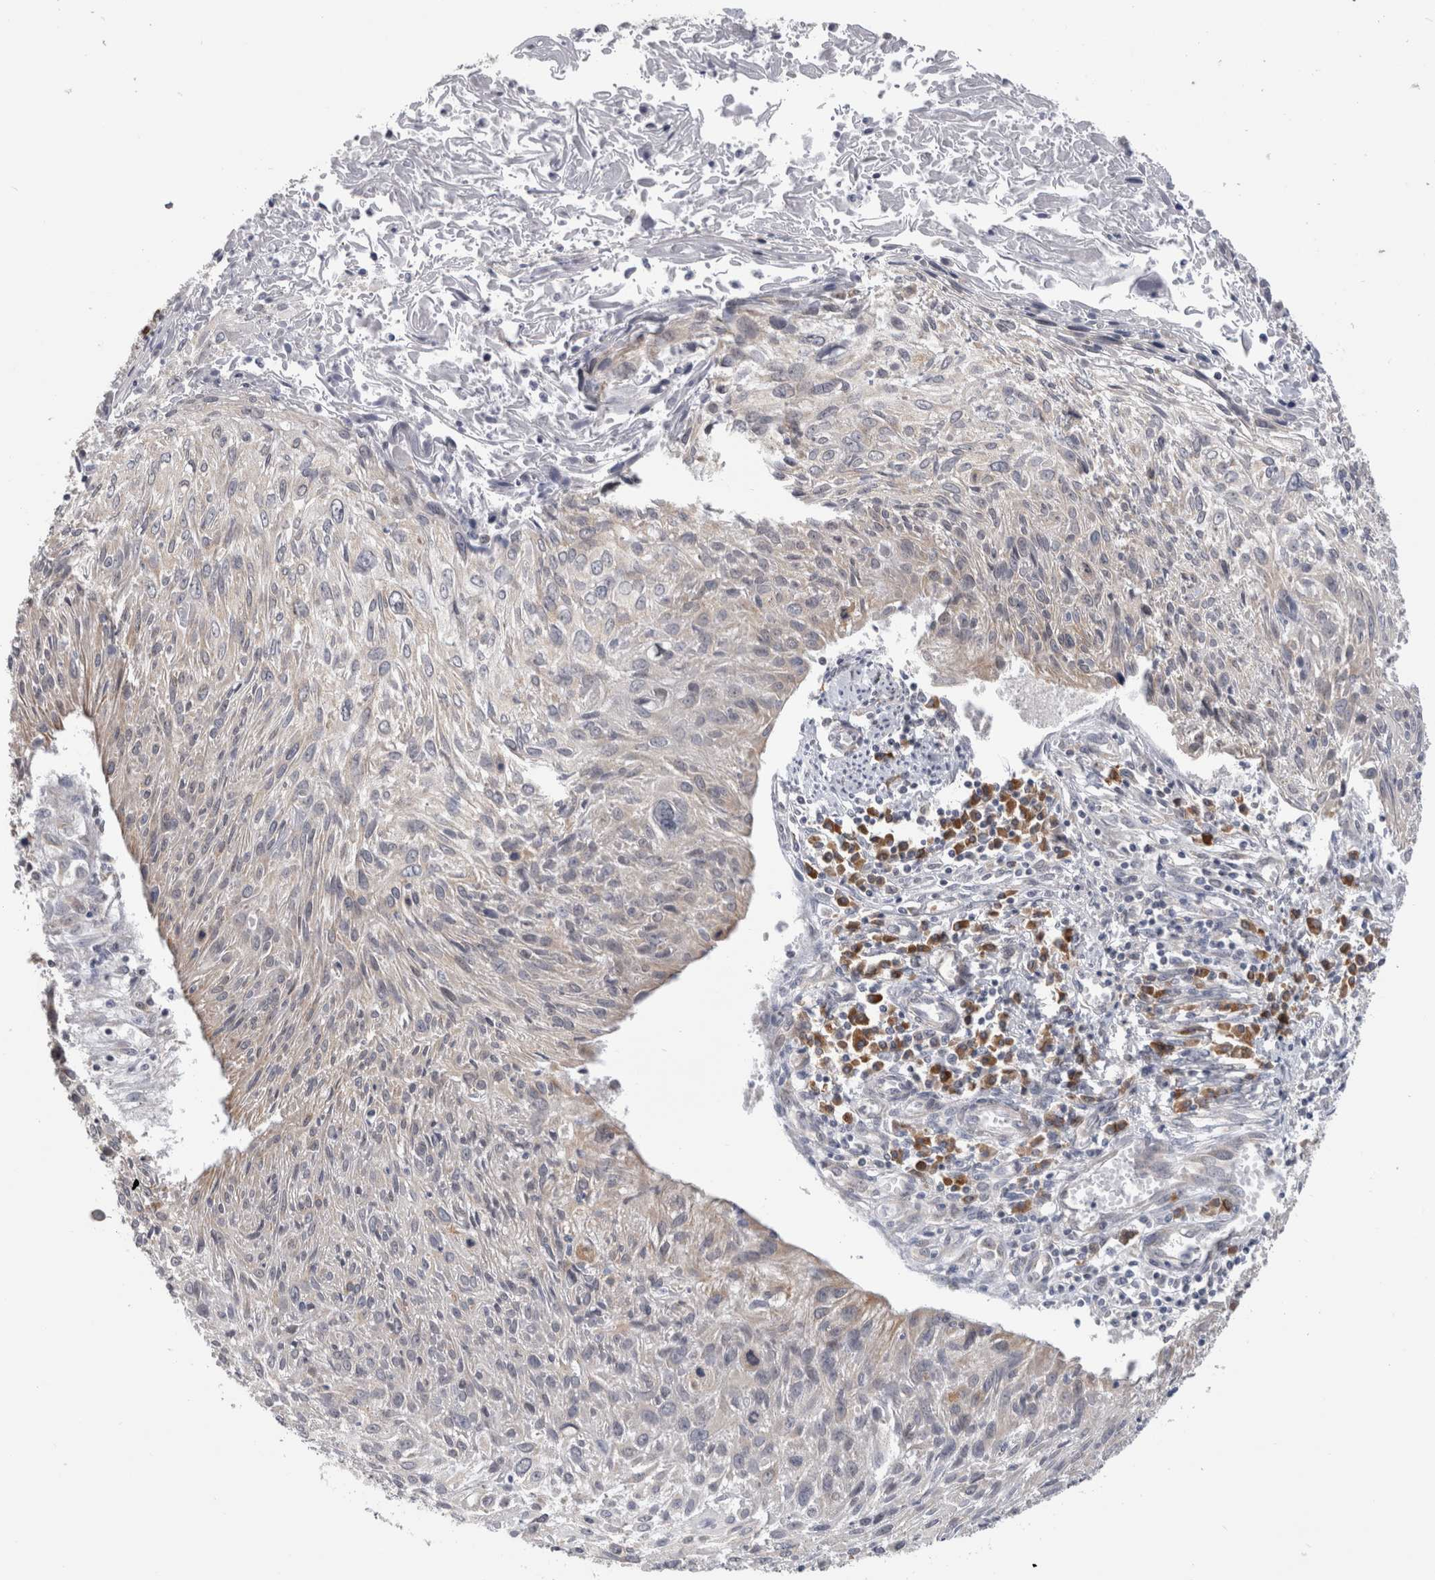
{"staining": {"intensity": "weak", "quantity": "<25%", "location": "cytoplasmic/membranous"}, "tissue": "cervical cancer", "cell_type": "Tumor cells", "image_type": "cancer", "snomed": [{"axis": "morphology", "description": "Squamous cell carcinoma, NOS"}, {"axis": "topography", "description": "Cervix"}], "caption": "Tumor cells are negative for brown protein staining in cervical cancer (squamous cell carcinoma).", "gene": "TMEM242", "patient": {"sex": "female", "age": 51}}